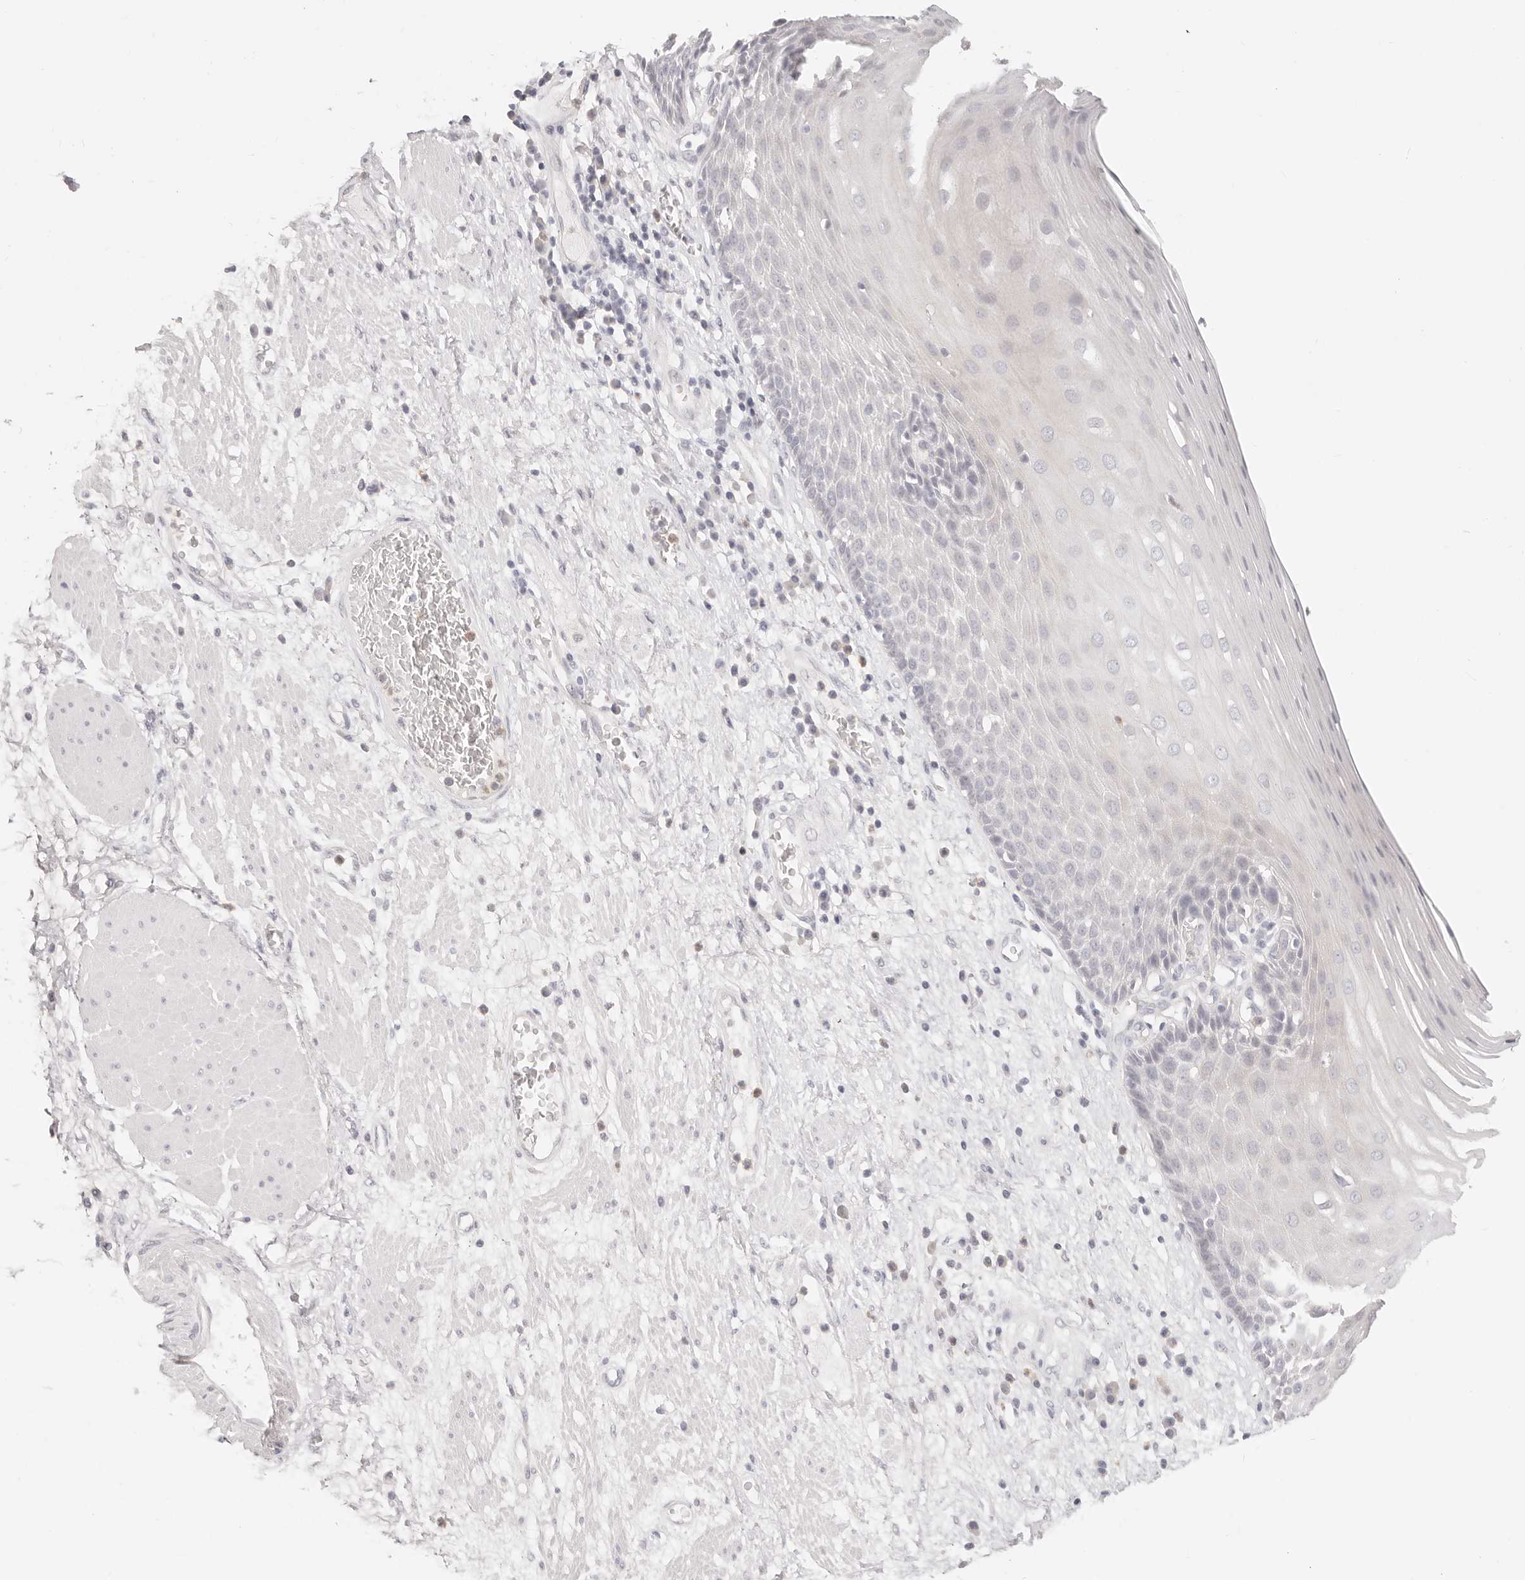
{"staining": {"intensity": "negative", "quantity": "none", "location": "none"}, "tissue": "esophagus", "cell_type": "Squamous epithelial cells", "image_type": "normal", "snomed": [{"axis": "morphology", "description": "Normal tissue, NOS"}, {"axis": "morphology", "description": "Adenocarcinoma, NOS"}, {"axis": "topography", "description": "Esophagus"}], "caption": "Squamous epithelial cells are negative for brown protein staining in benign esophagus.", "gene": "ASCL1", "patient": {"sex": "male", "age": 62}}